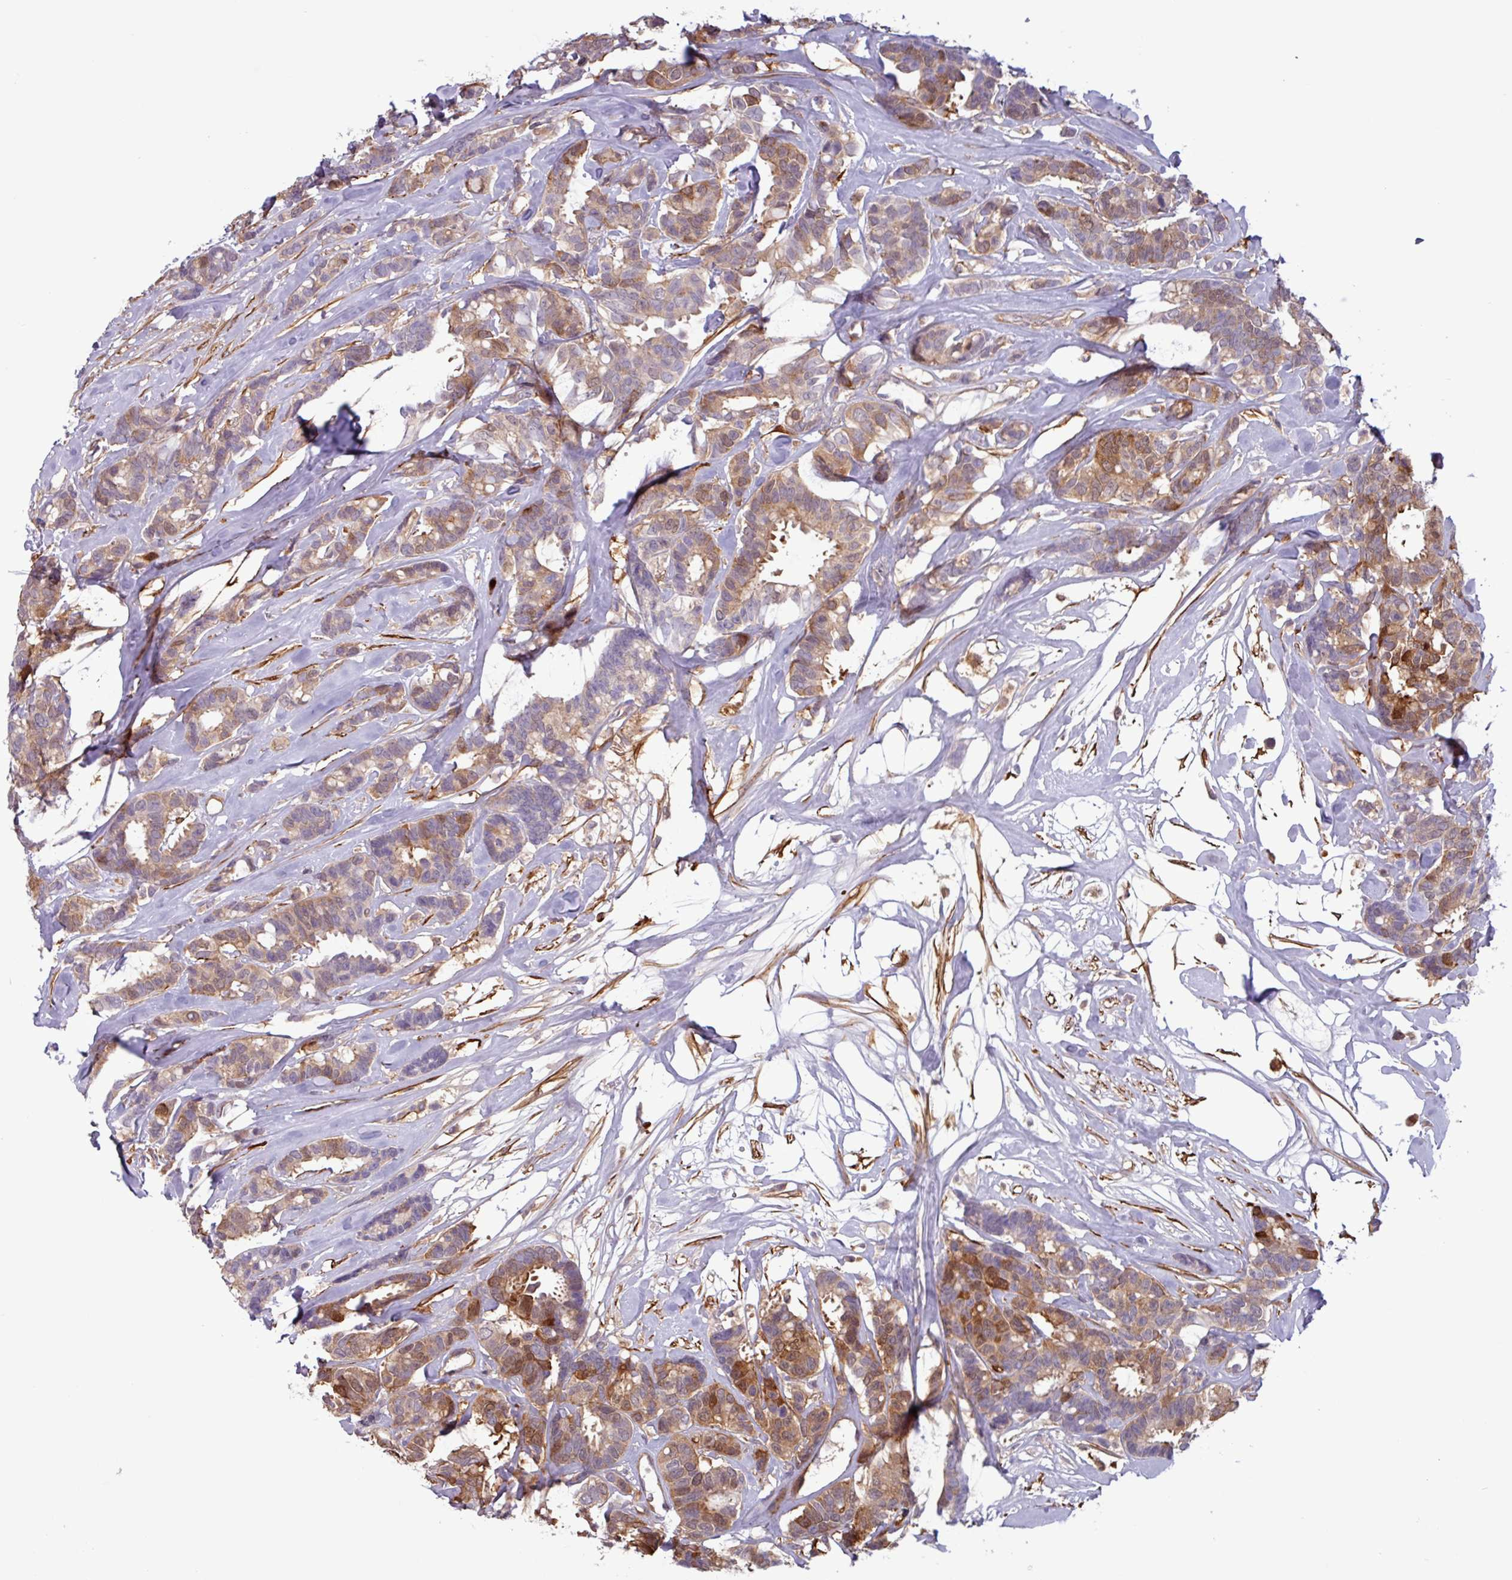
{"staining": {"intensity": "moderate", "quantity": ">75%", "location": "cytoplasmic/membranous"}, "tissue": "breast cancer", "cell_type": "Tumor cells", "image_type": "cancer", "snomed": [{"axis": "morphology", "description": "Duct carcinoma"}, {"axis": "topography", "description": "Breast"}], "caption": "This is an image of immunohistochemistry staining of intraductal carcinoma (breast), which shows moderate expression in the cytoplasmic/membranous of tumor cells.", "gene": "PCED1A", "patient": {"sex": "female", "age": 87}}